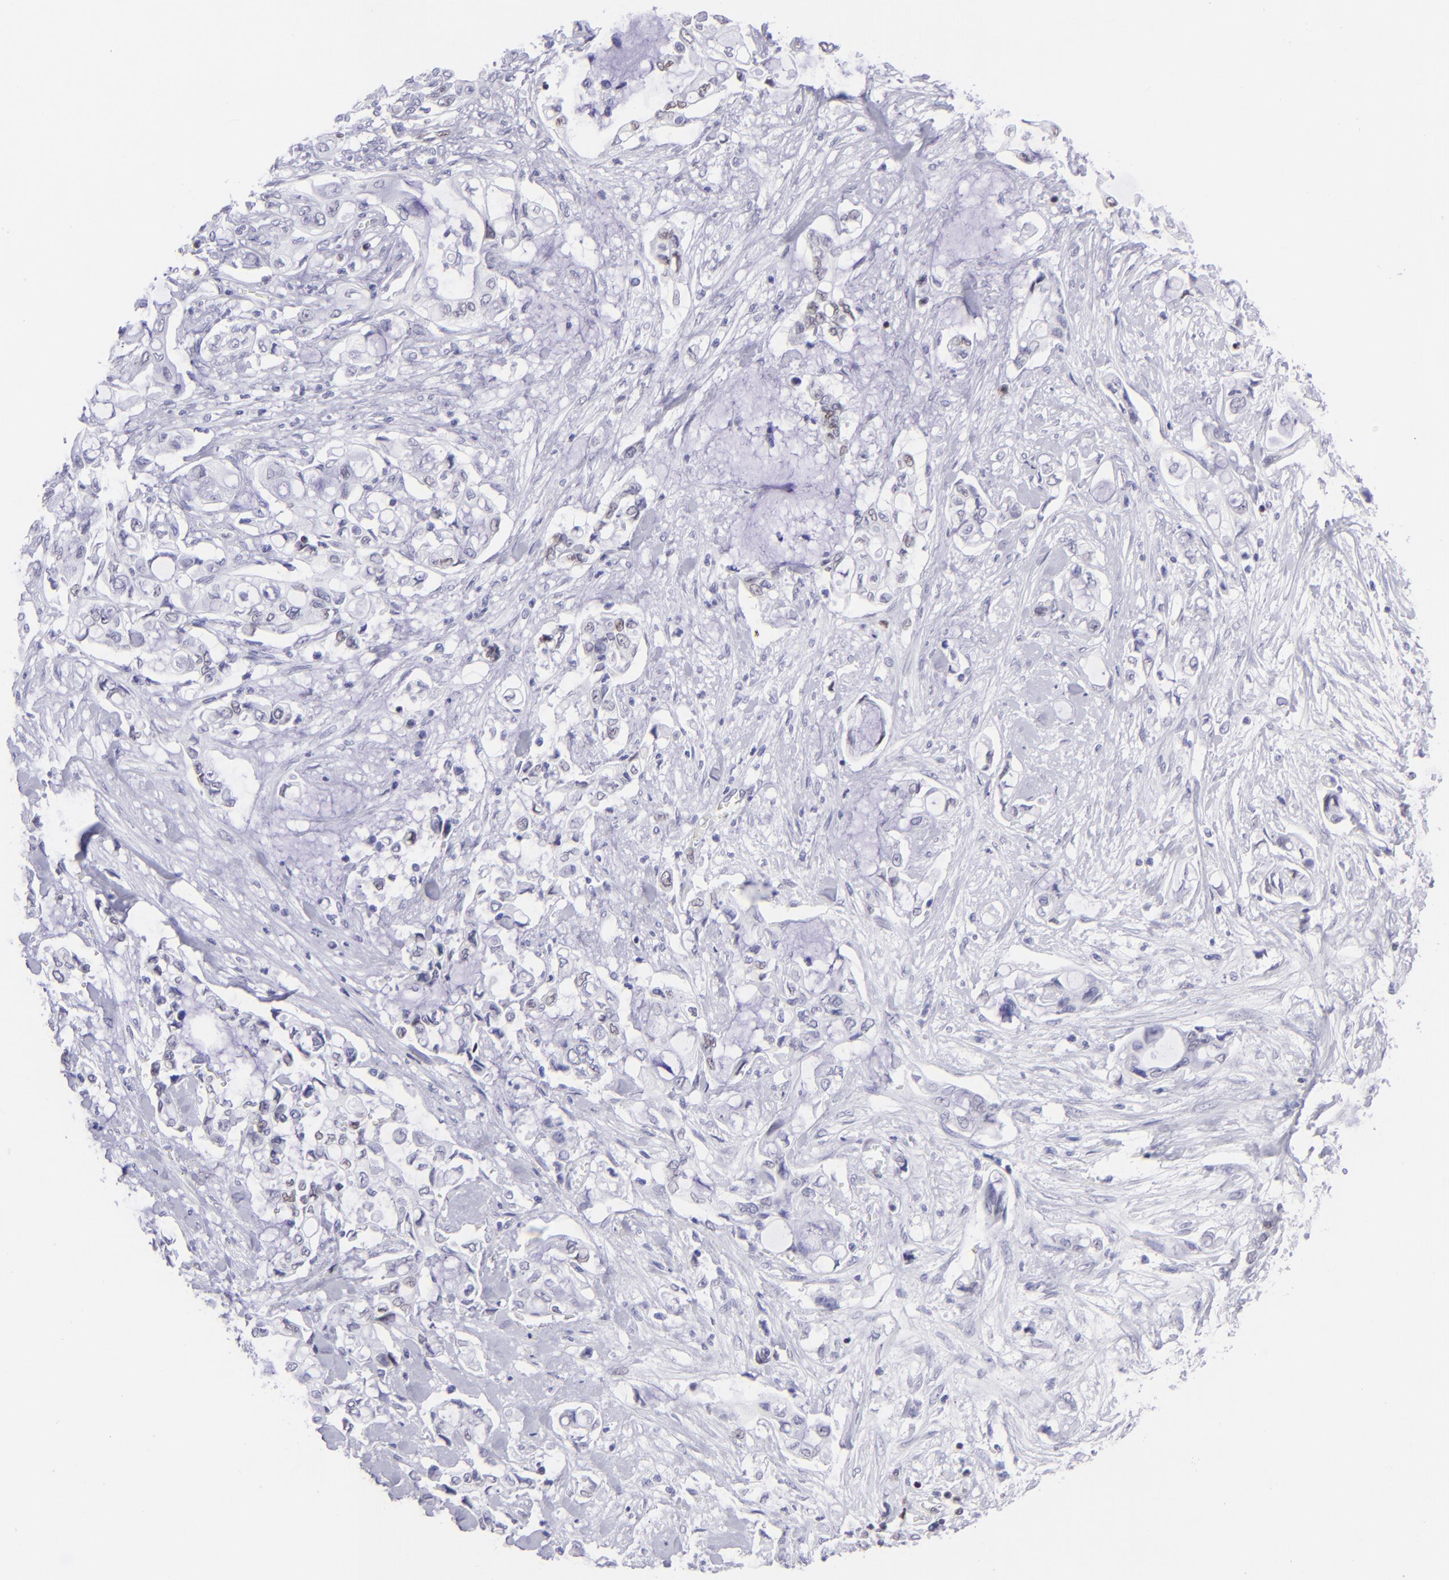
{"staining": {"intensity": "weak", "quantity": "<25%", "location": "nuclear"}, "tissue": "pancreatic cancer", "cell_type": "Tumor cells", "image_type": "cancer", "snomed": [{"axis": "morphology", "description": "Adenocarcinoma, NOS"}, {"axis": "topography", "description": "Pancreas"}], "caption": "Immunohistochemistry (IHC) of adenocarcinoma (pancreatic) shows no expression in tumor cells. Nuclei are stained in blue.", "gene": "ETS1", "patient": {"sex": "female", "age": 70}}